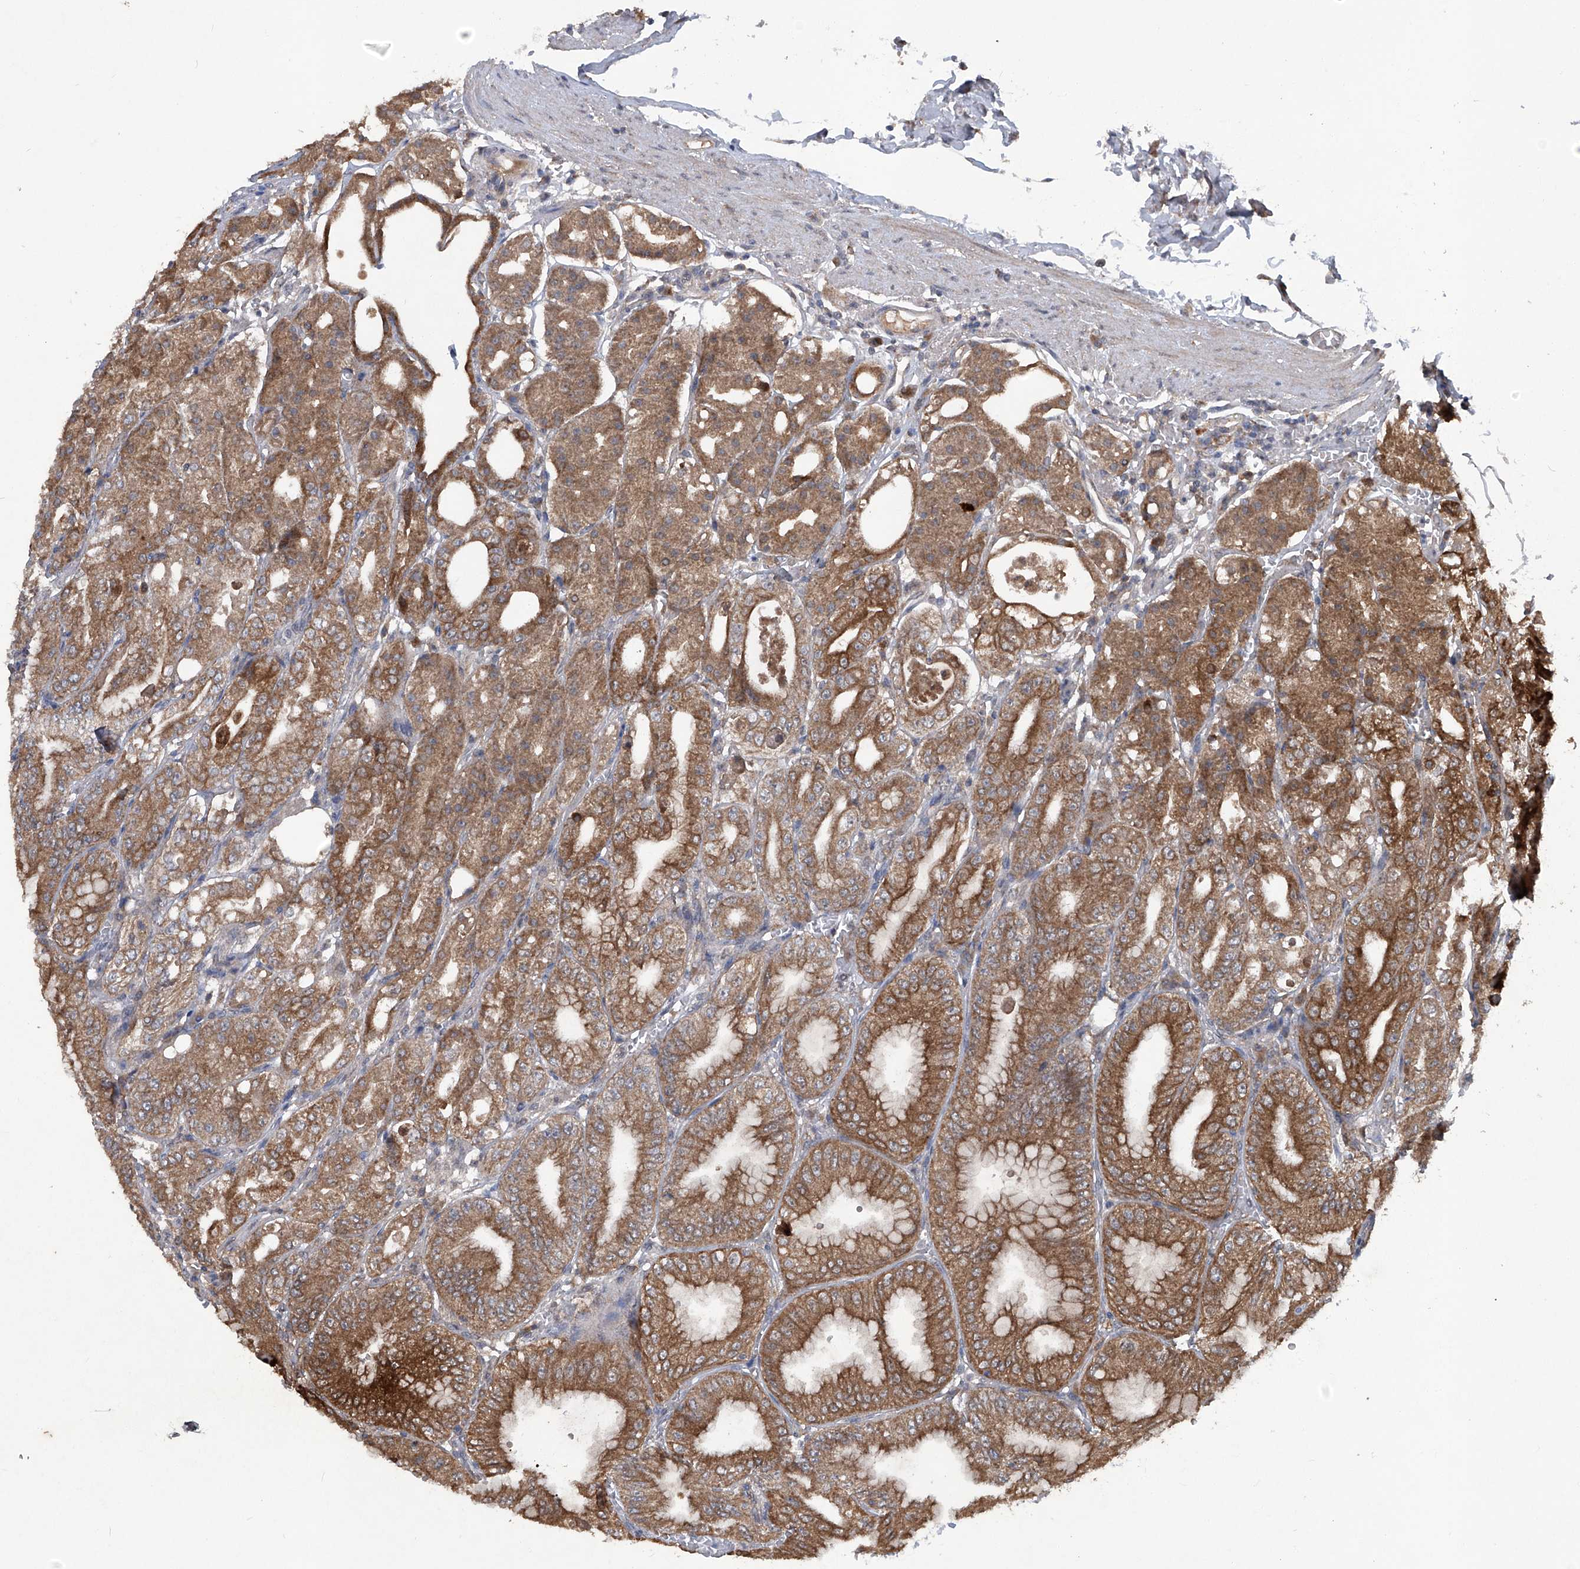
{"staining": {"intensity": "moderate", "quantity": ">75%", "location": "cytoplasmic/membranous"}, "tissue": "stomach", "cell_type": "Glandular cells", "image_type": "normal", "snomed": [{"axis": "morphology", "description": "Normal tissue, NOS"}, {"axis": "topography", "description": "Stomach, lower"}], "caption": "High-magnification brightfield microscopy of benign stomach stained with DAB (brown) and counterstained with hematoxylin (blue). glandular cells exhibit moderate cytoplasmic/membranous positivity is appreciated in approximately>75% of cells. (DAB (3,3'-diaminobenzidine) = brown stain, brightfield microscopy at high magnification).", "gene": "SUMF2", "patient": {"sex": "male", "age": 71}}